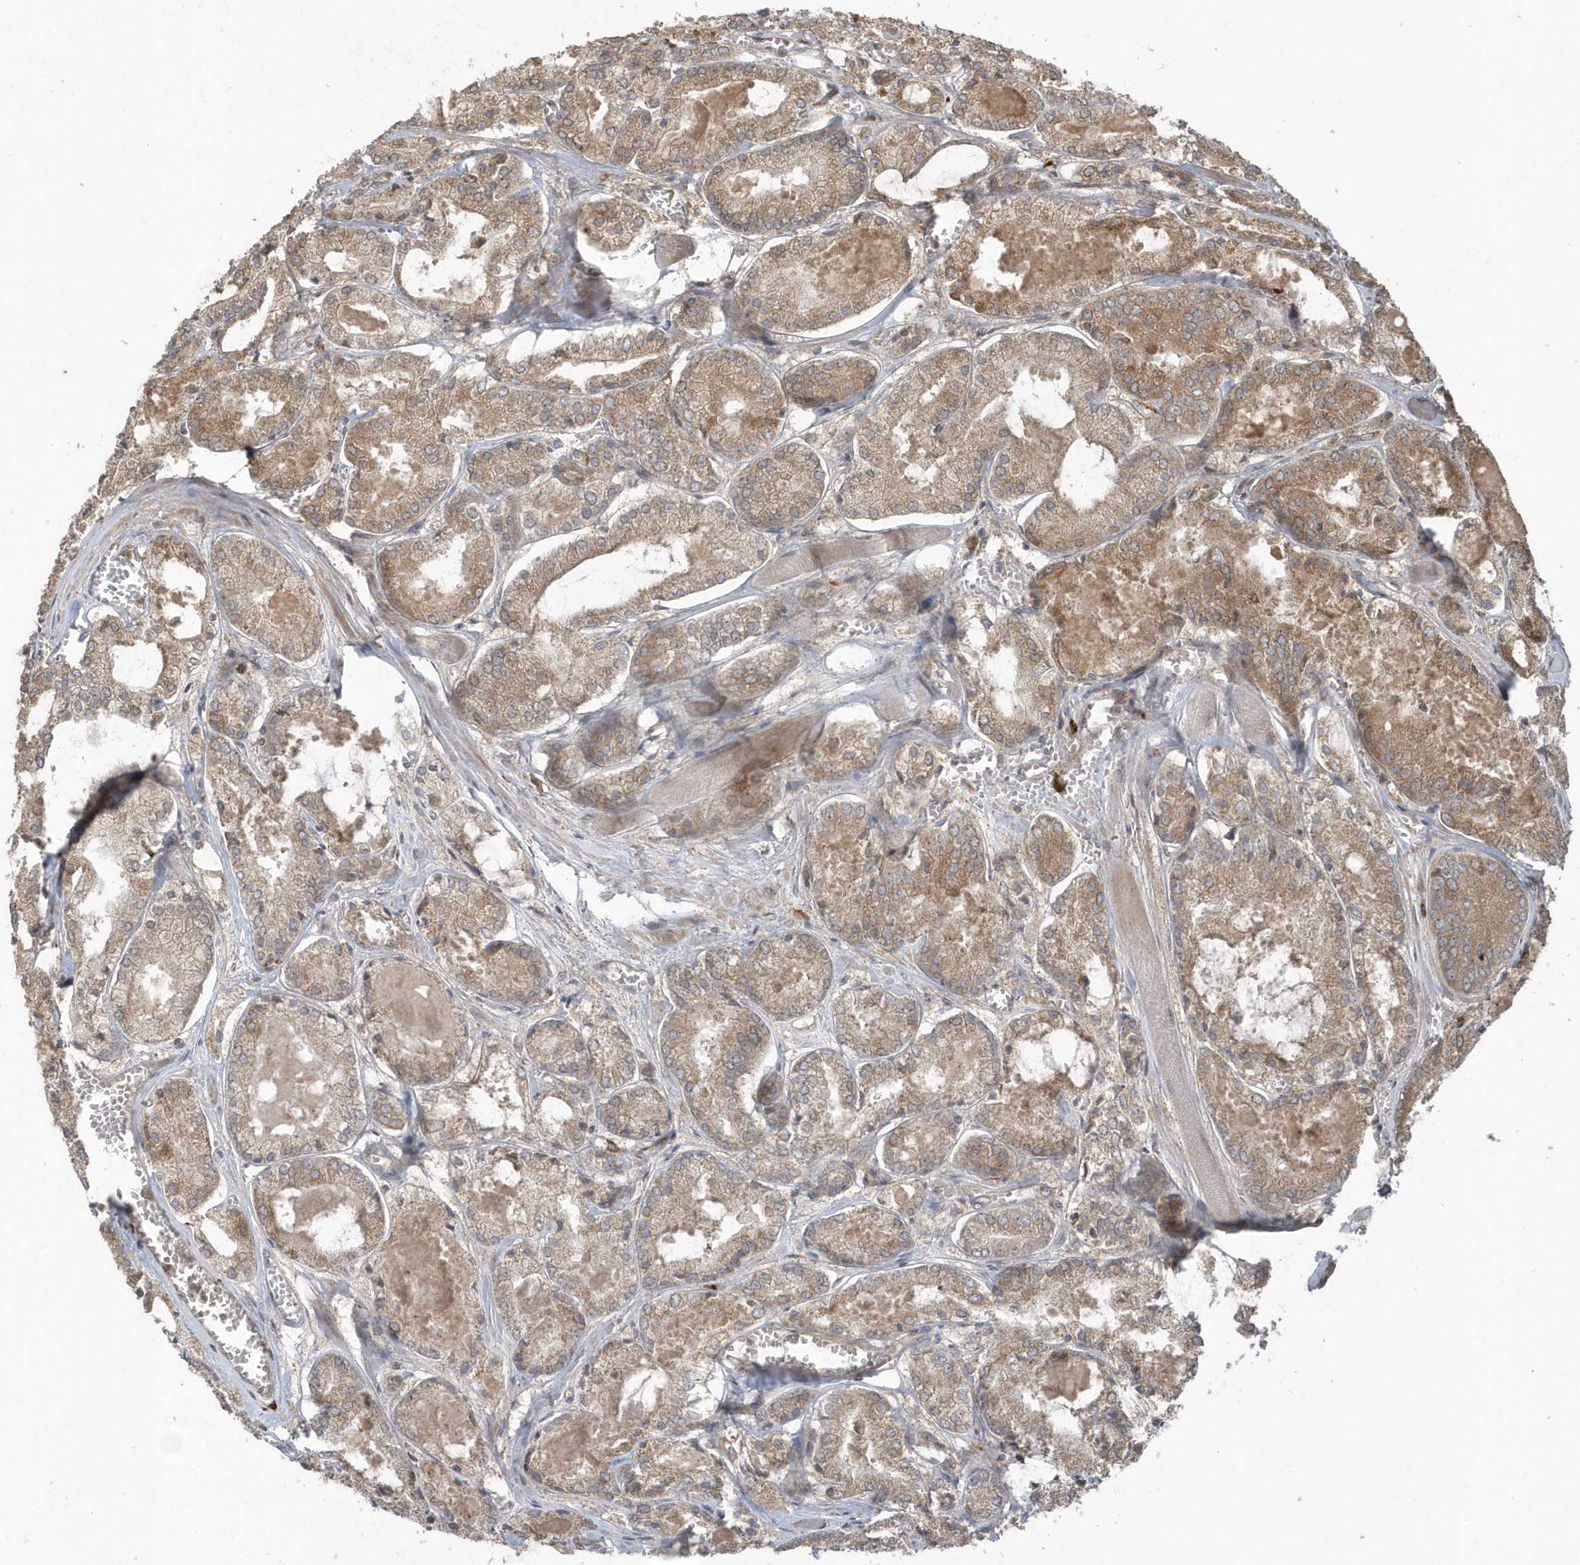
{"staining": {"intensity": "weak", "quantity": ">75%", "location": "cytoplasmic/membranous"}, "tissue": "prostate cancer", "cell_type": "Tumor cells", "image_type": "cancer", "snomed": [{"axis": "morphology", "description": "Adenocarcinoma, Low grade"}, {"axis": "topography", "description": "Prostate"}], "caption": "Immunohistochemistry (IHC) of human prostate cancer displays low levels of weak cytoplasmic/membranous positivity in approximately >75% of tumor cells. Immunohistochemistry stains the protein of interest in brown and the nuclei are stained blue.", "gene": "HERPUD1", "patient": {"sex": "male", "age": 67}}